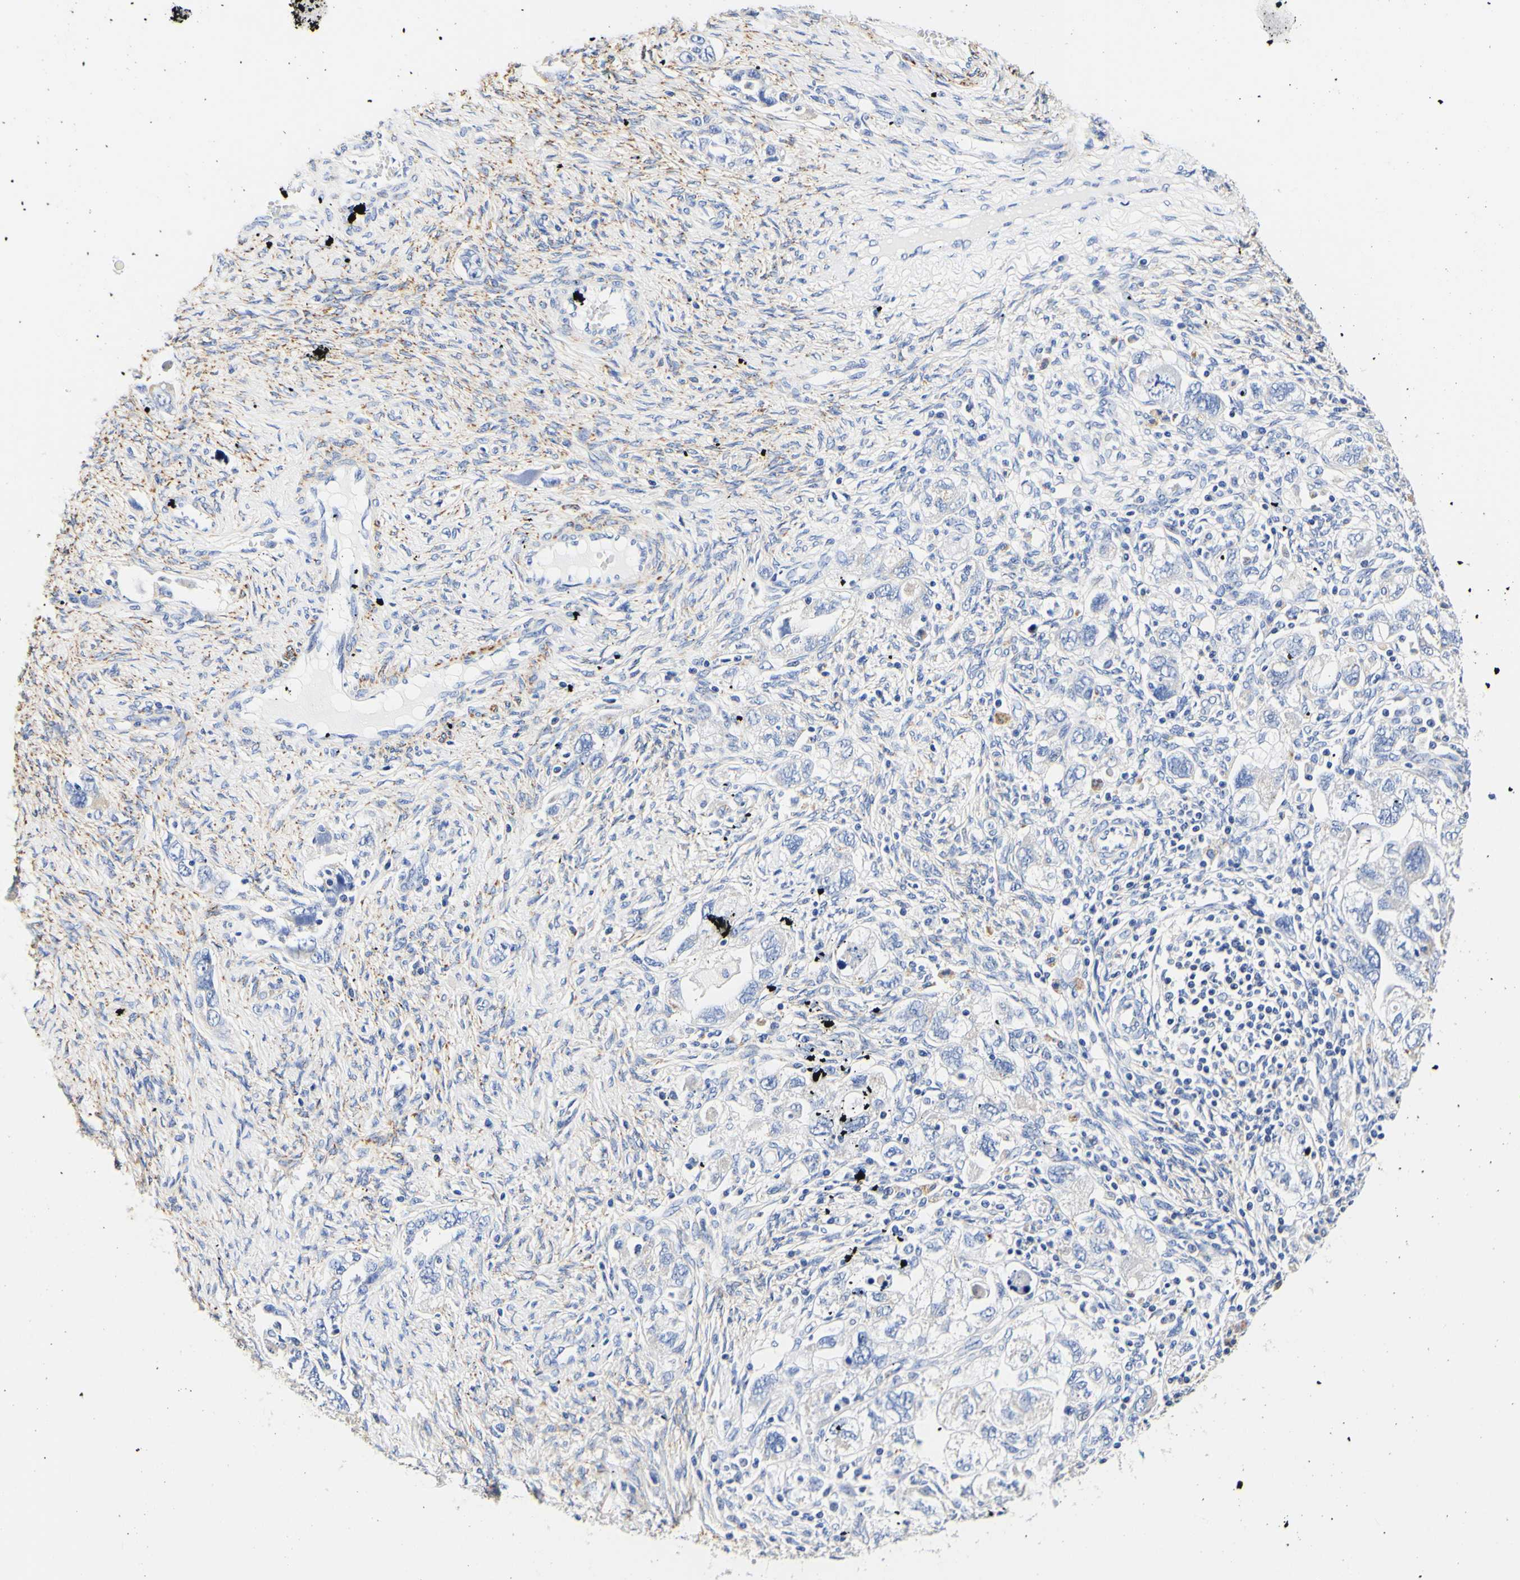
{"staining": {"intensity": "weak", "quantity": "25%-75%", "location": "cytoplasmic/membranous"}, "tissue": "ovarian cancer", "cell_type": "Tumor cells", "image_type": "cancer", "snomed": [{"axis": "morphology", "description": "Carcinoma, NOS"}, {"axis": "morphology", "description": "Cystadenocarcinoma, serous, NOS"}, {"axis": "topography", "description": "Ovary"}], "caption": "The histopathology image demonstrates immunohistochemical staining of ovarian serous cystadenocarcinoma. There is weak cytoplasmic/membranous positivity is present in about 25%-75% of tumor cells. (Brightfield microscopy of DAB IHC at high magnification).", "gene": "CAMK4", "patient": {"sex": "female", "age": 69}}